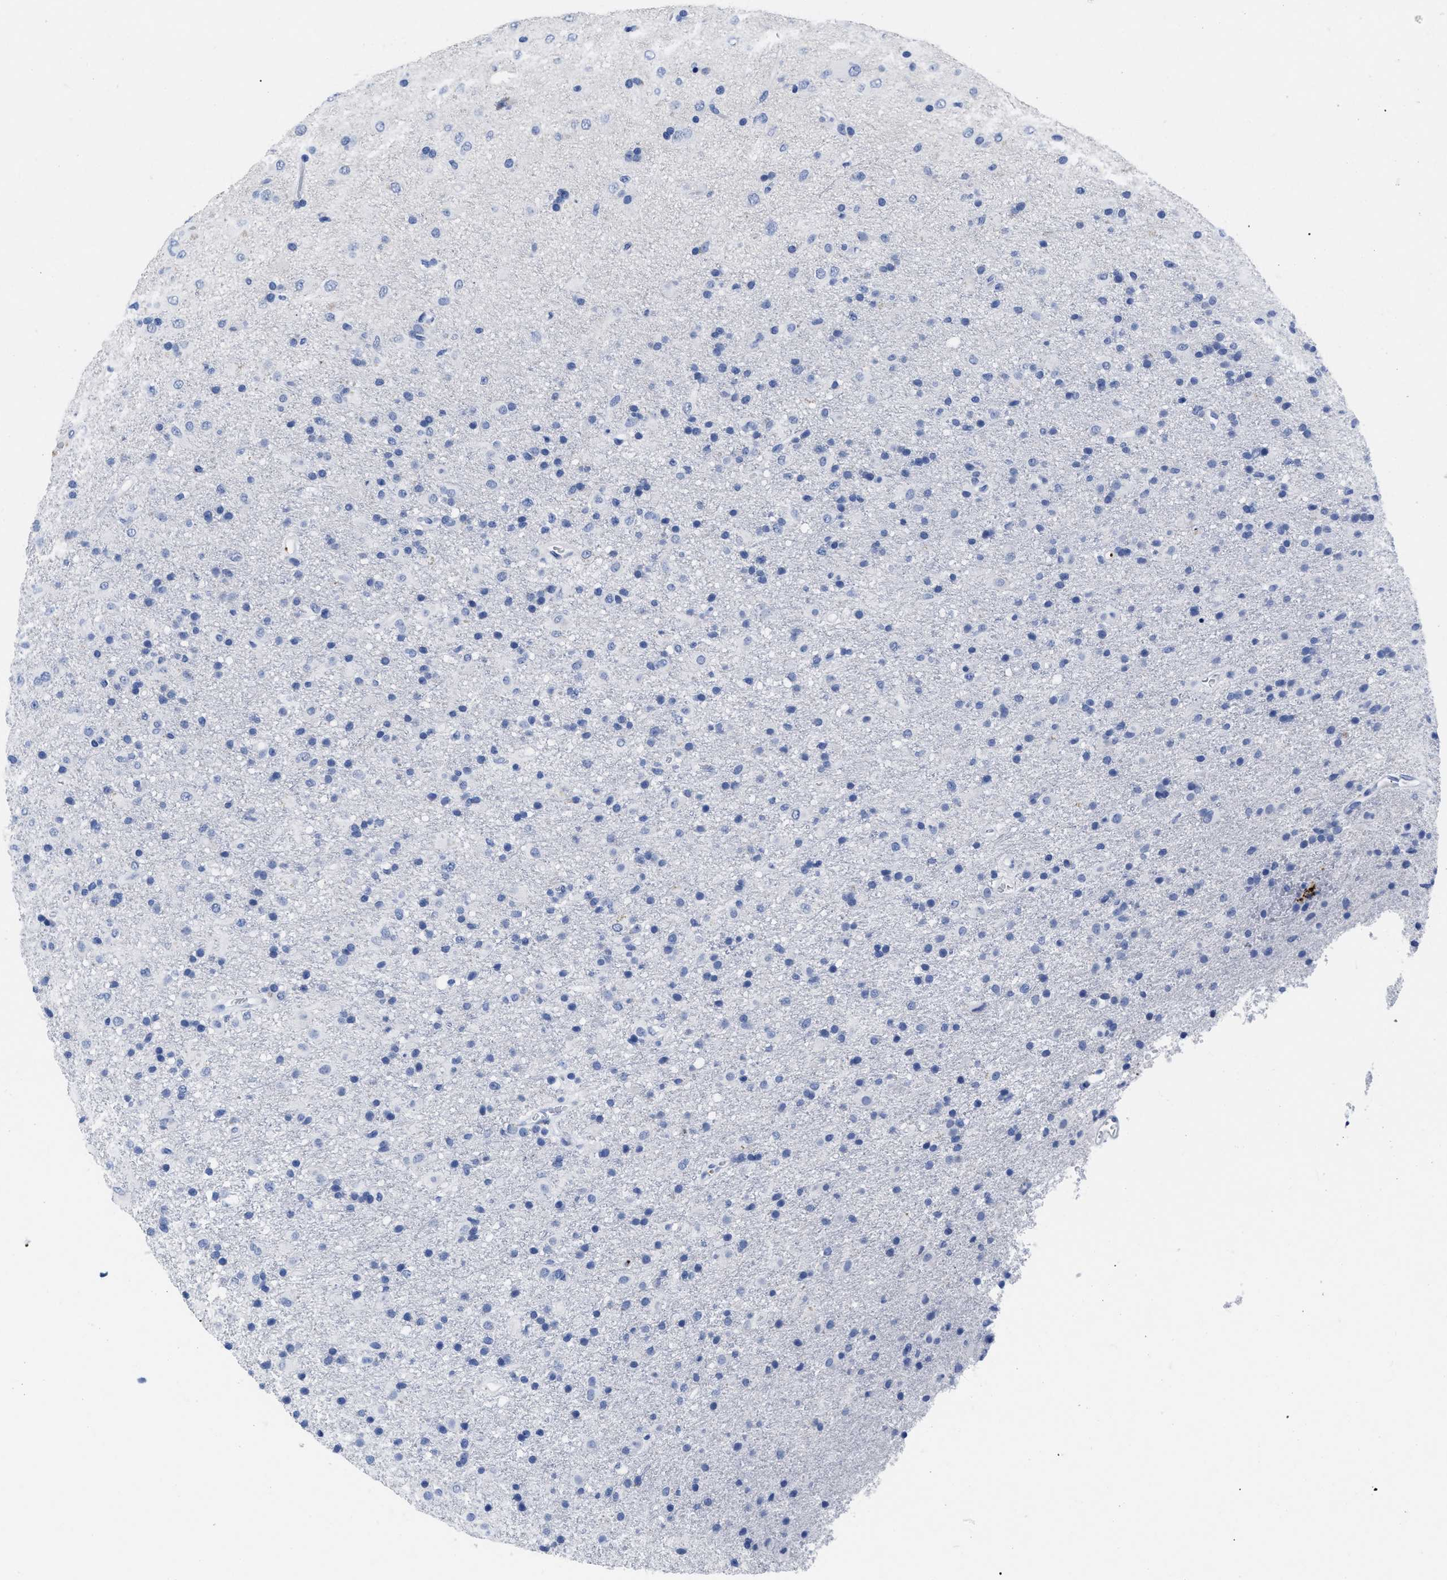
{"staining": {"intensity": "negative", "quantity": "none", "location": "none"}, "tissue": "glioma", "cell_type": "Tumor cells", "image_type": "cancer", "snomed": [{"axis": "morphology", "description": "Glioma, malignant, Low grade"}, {"axis": "topography", "description": "Brain"}], "caption": "Immunohistochemistry photomicrograph of neoplastic tissue: glioma stained with DAB (3,3'-diaminobenzidine) displays no significant protein expression in tumor cells.", "gene": "TREML1", "patient": {"sex": "male", "age": 65}}